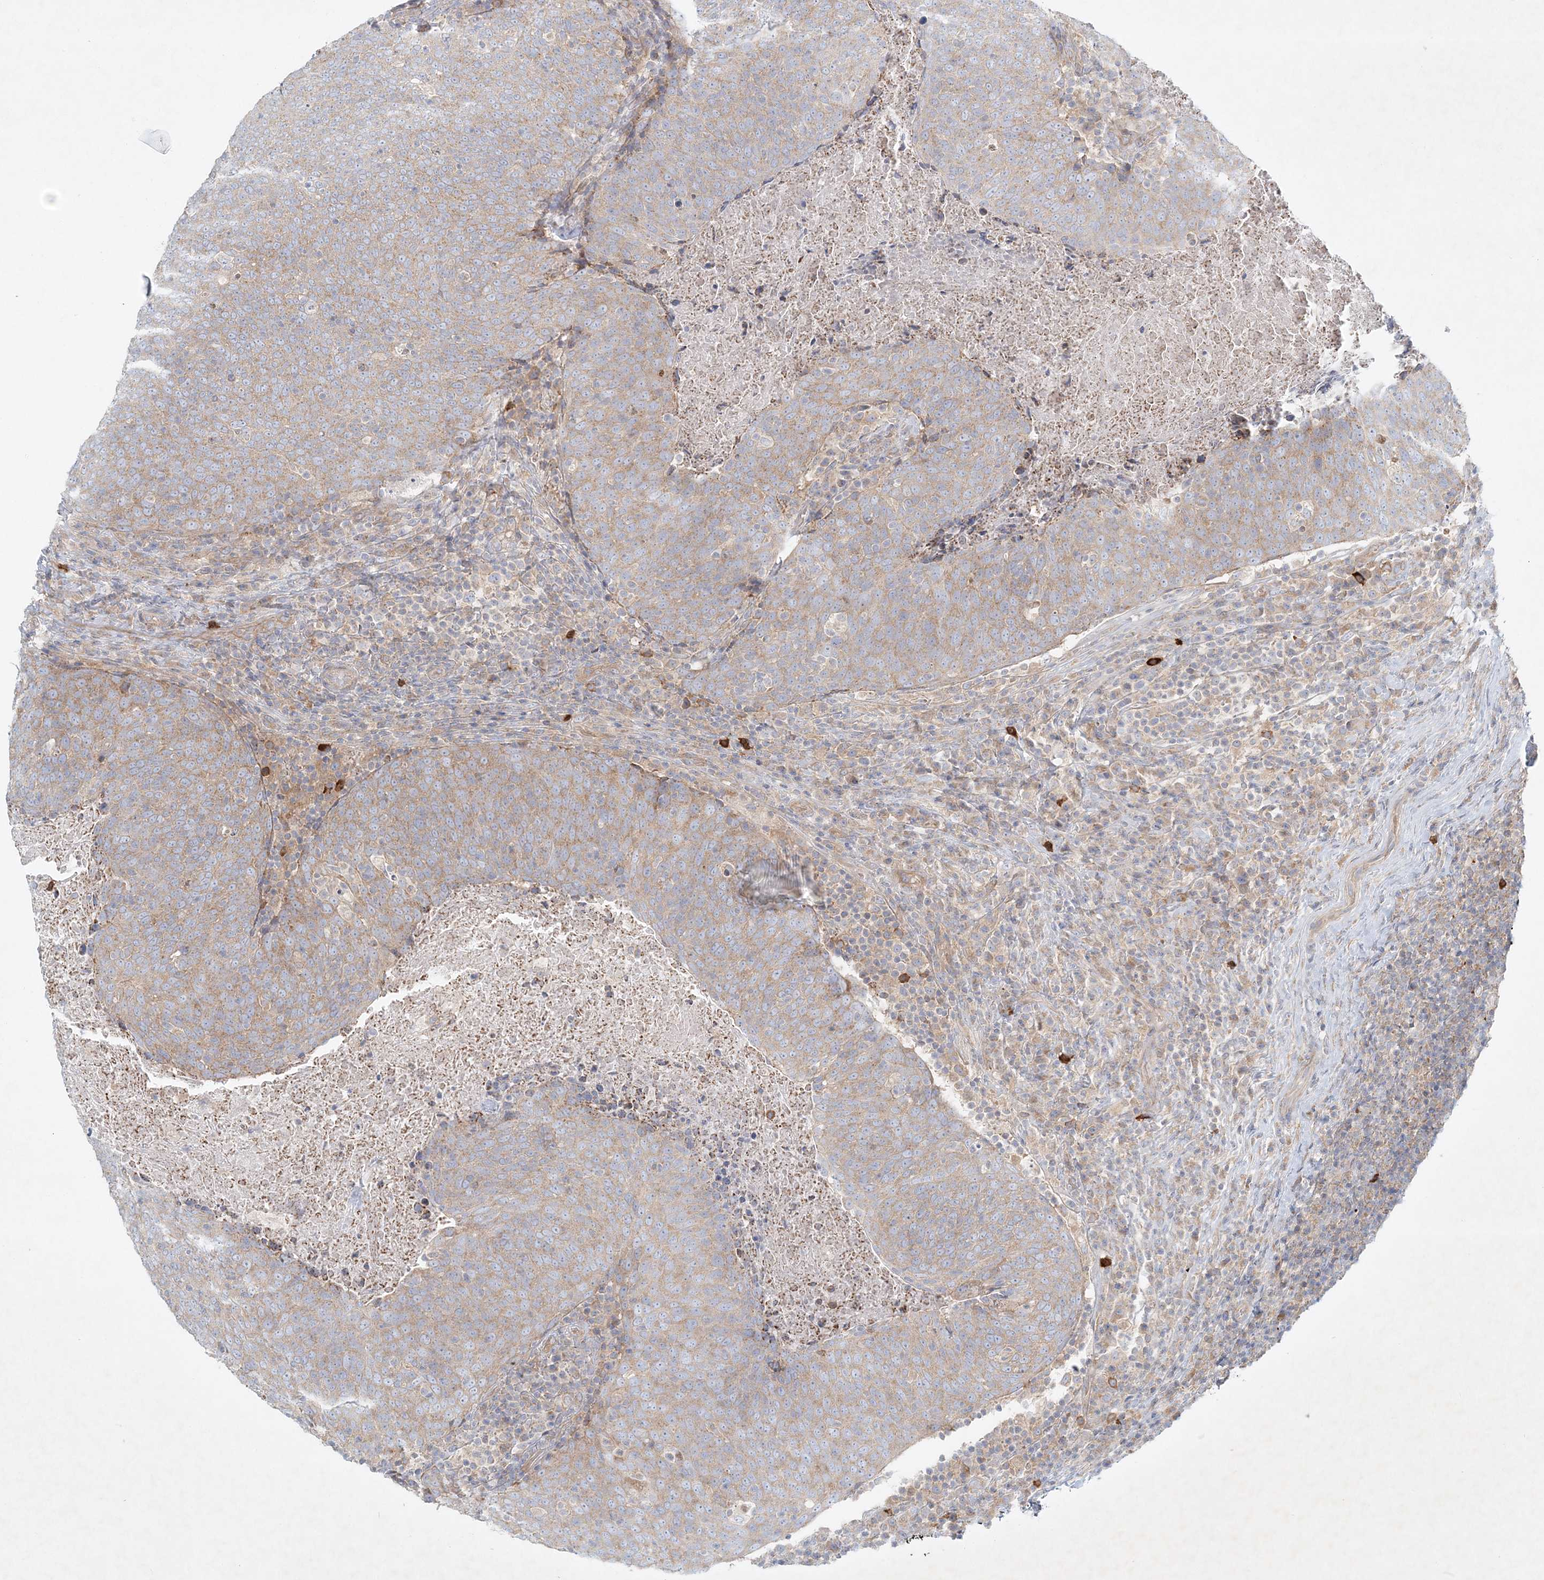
{"staining": {"intensity": "weak", "quantity": ">75%", "location": "cytoplasmic/membranous"}, "tissue": "head and neck cancer", "cell_type": "Tumor cells", "image_type": "cancer", "snomed": [{"axis": "morphology", "description": "Squamous cell carcinoma, NOS"}, {"axis": "morphology", "description": "Squamous cell carcinoma, metastatic, NOS"}, {"axis": "topography", "description": "Lymph node"}, {"axis": "topography", "description": "Head-Neck"}], "caption": "Protein expression analysis of head and neck cancer demonstrates weak cytoplasmic/membranous expression in approximately >75% of tumor cells.", "gene": "STK11IP", "patient": {"sex": "male", "age": 62}}